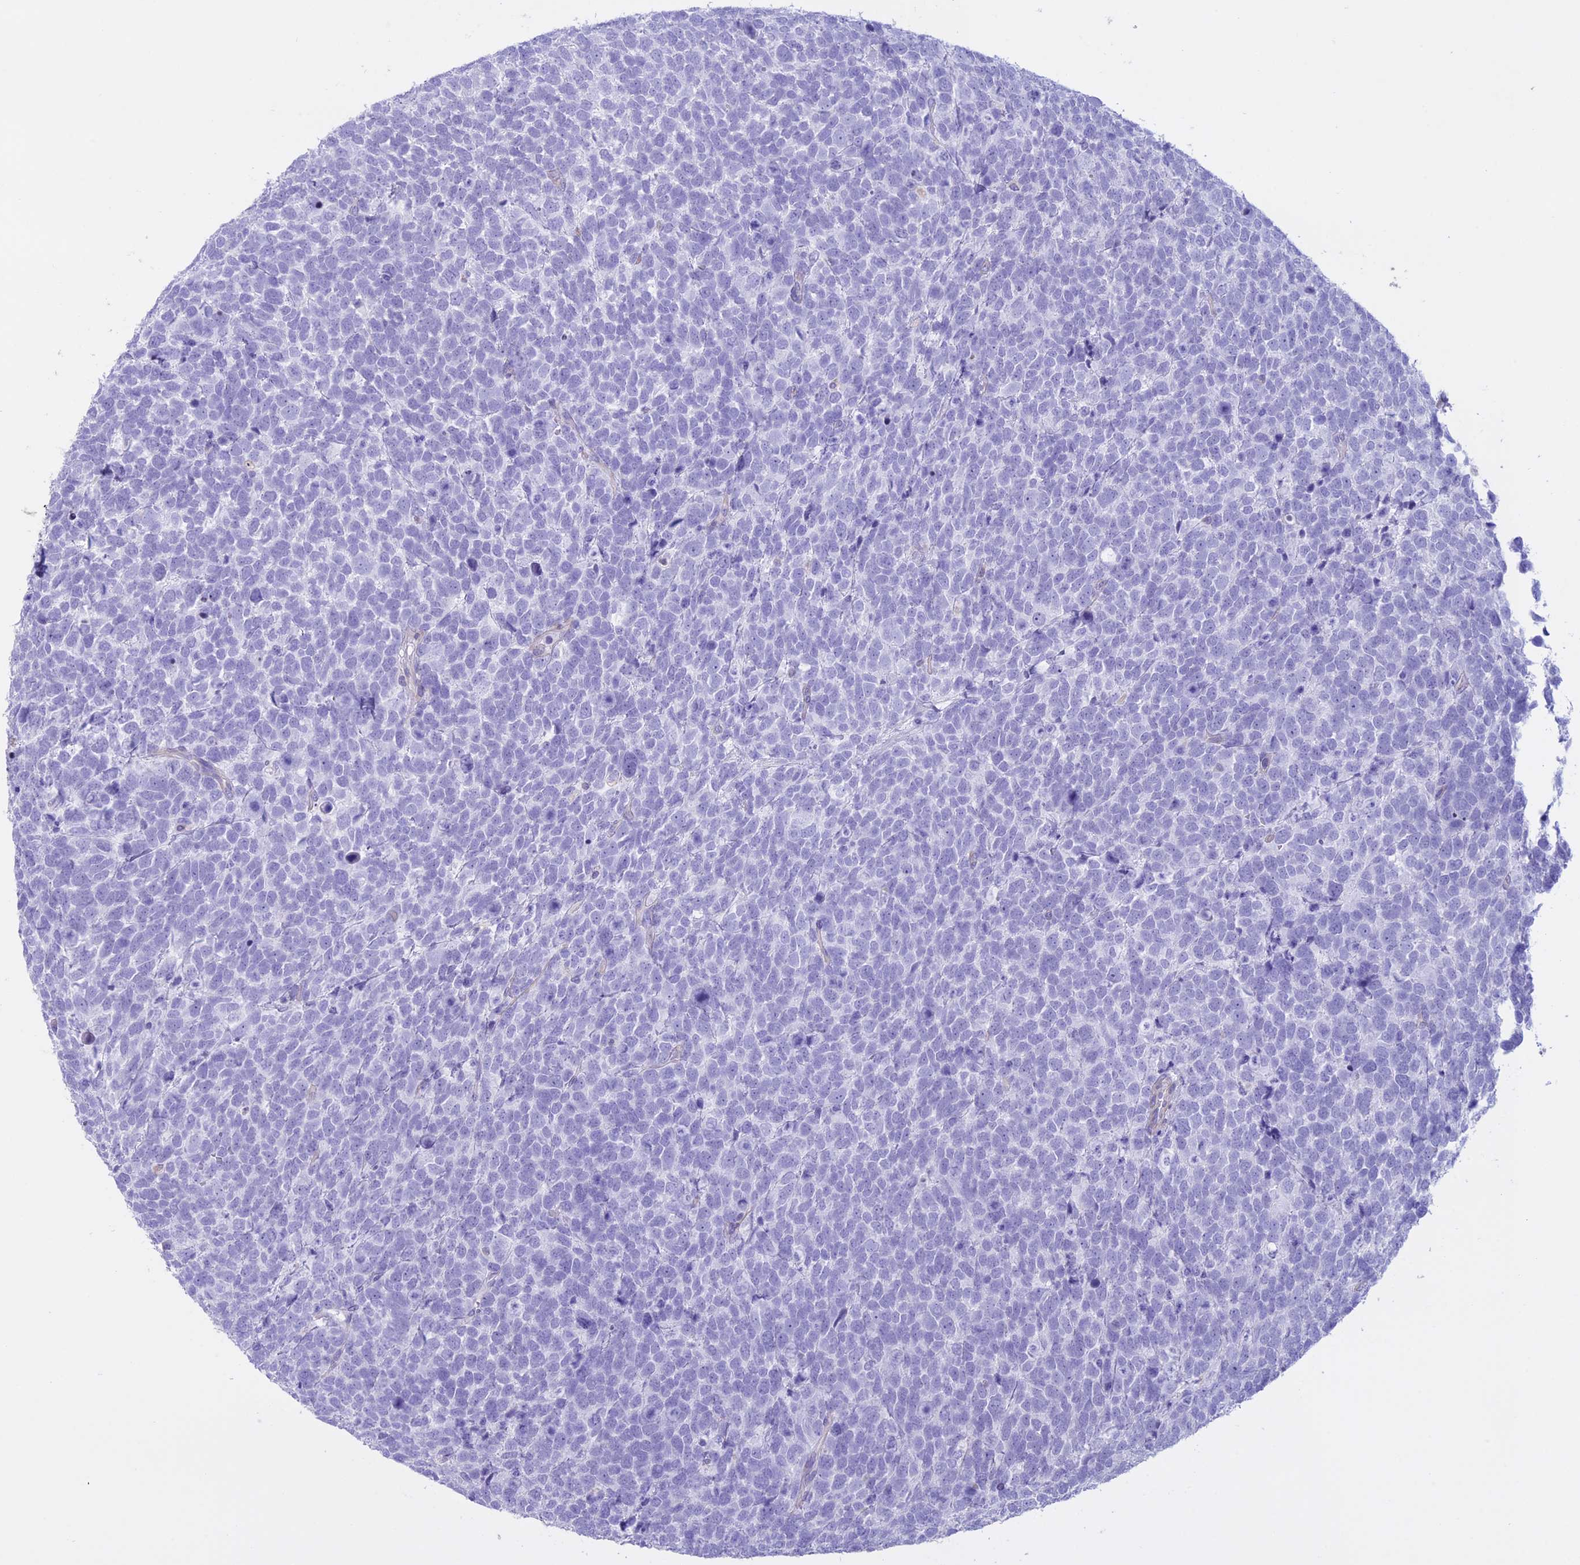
{"staining": {"intensity": "negative", "quantity": "none", "location": "none"}, "tissue": "urothelial cancer", "cell_type": "Tumor cells", "image_type": "cancer", "snomed": [{"axis": "morphology", "description": "Urothelial carcinoma, High grade"}, {"axis": "topography", "description": "Urinary bladder"}], "caption": "There is no significant expression in tumor cells of high-grade urothelial carcinoma.", "gene": "CCDC148", "patient": {"sex": "female", "age": 82}}